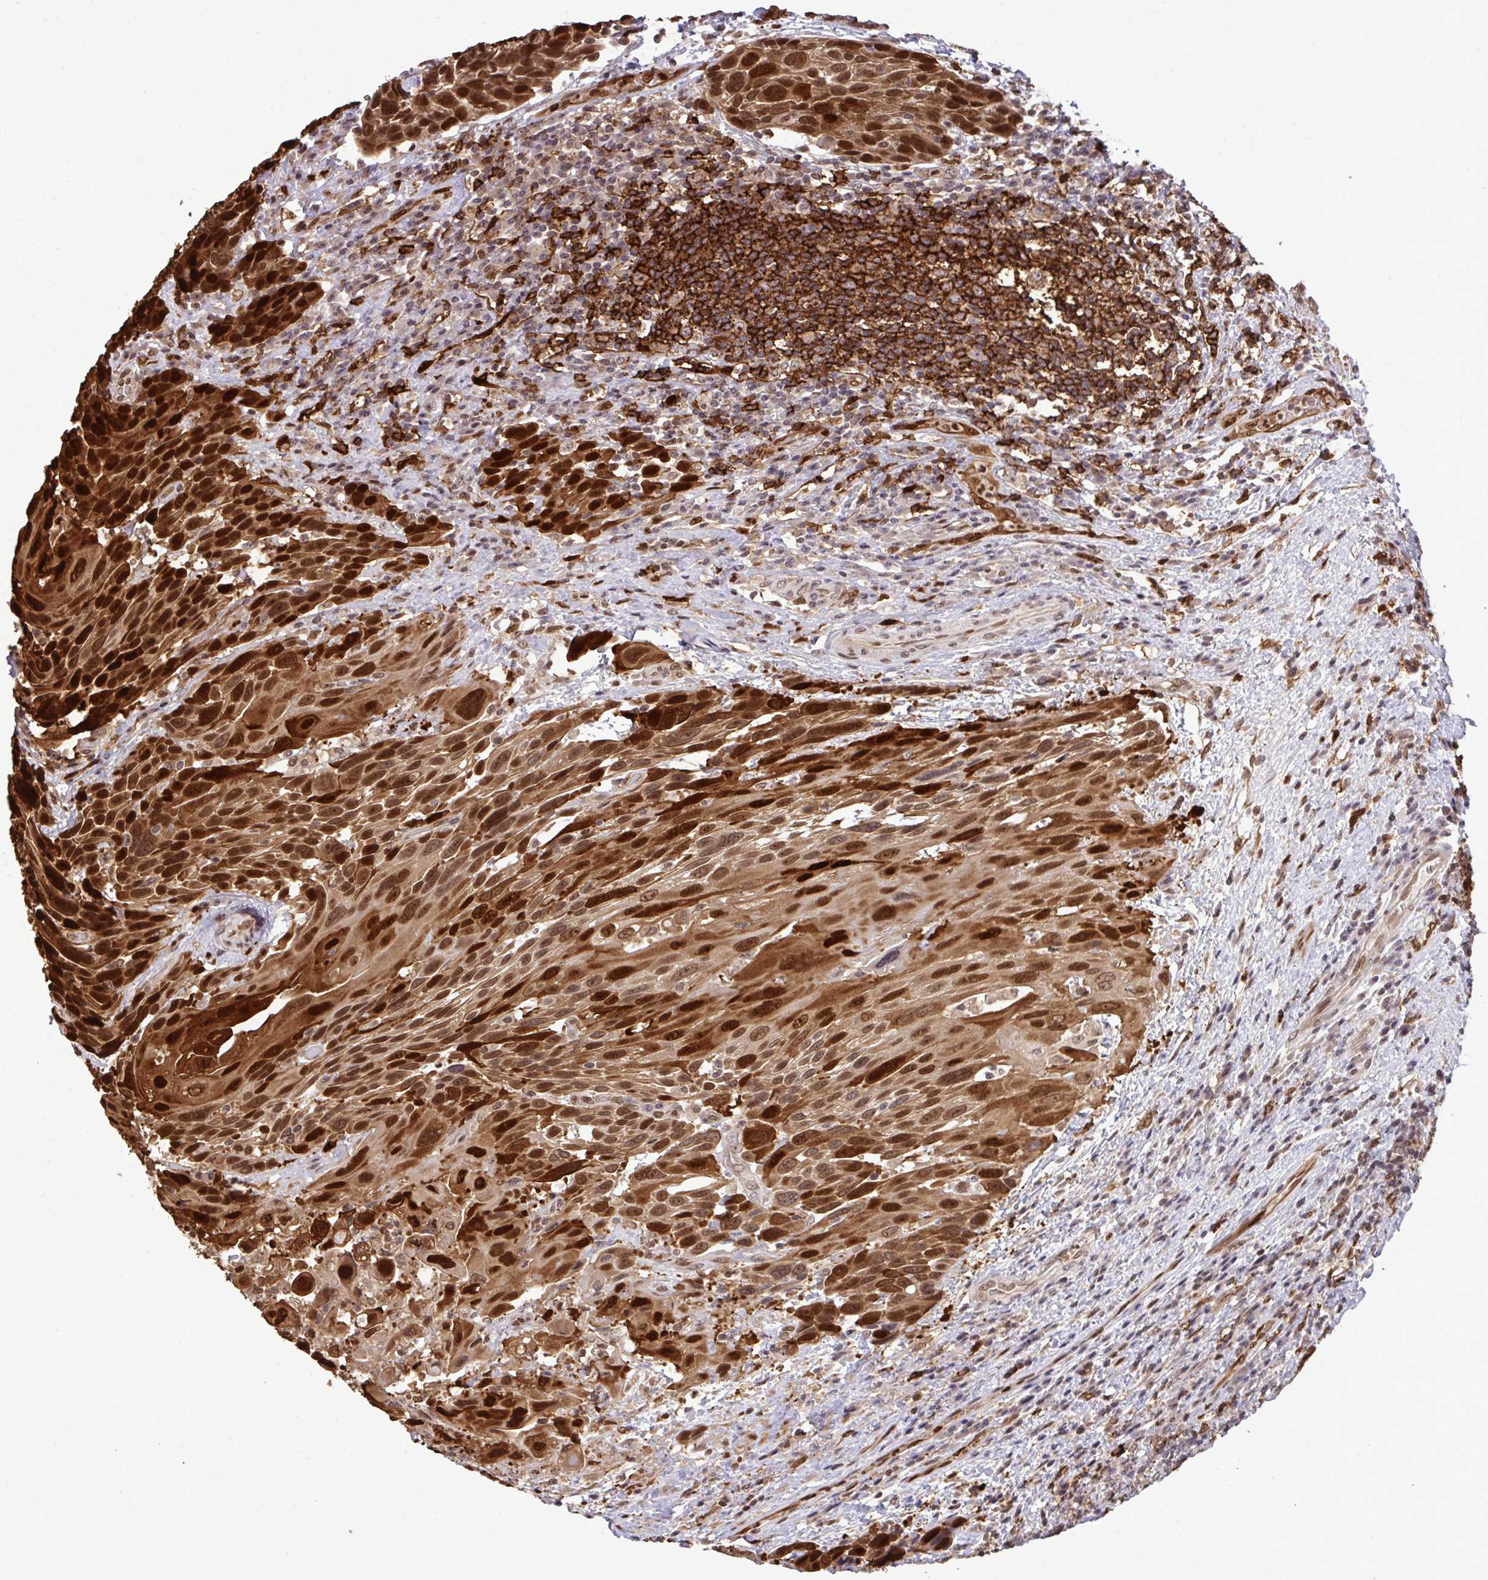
{"staining": {"intensity": "strong", "quantity": ">75%", "location": "nuclear"}, "tissue": "urothelial cancer", "cell_type": "Tumor cells", "image_type": "cancer", "snomed": [{"axis": "morphology", "description": "Urothelial carcinoma, High grade"}, {"axis": "topography", "description": "Urinary bladder"}], "caption": "A brown stain labels strong nuclear expression of a protein in human urothelial carcinoma (high-grade) tumor cells. (Stains: DAB in brown, nuclei in blue, Microscopy: brightfield microscopy at high magnification).", "gene": "UXT", "patient": {"sex": "female", "age": 70}}